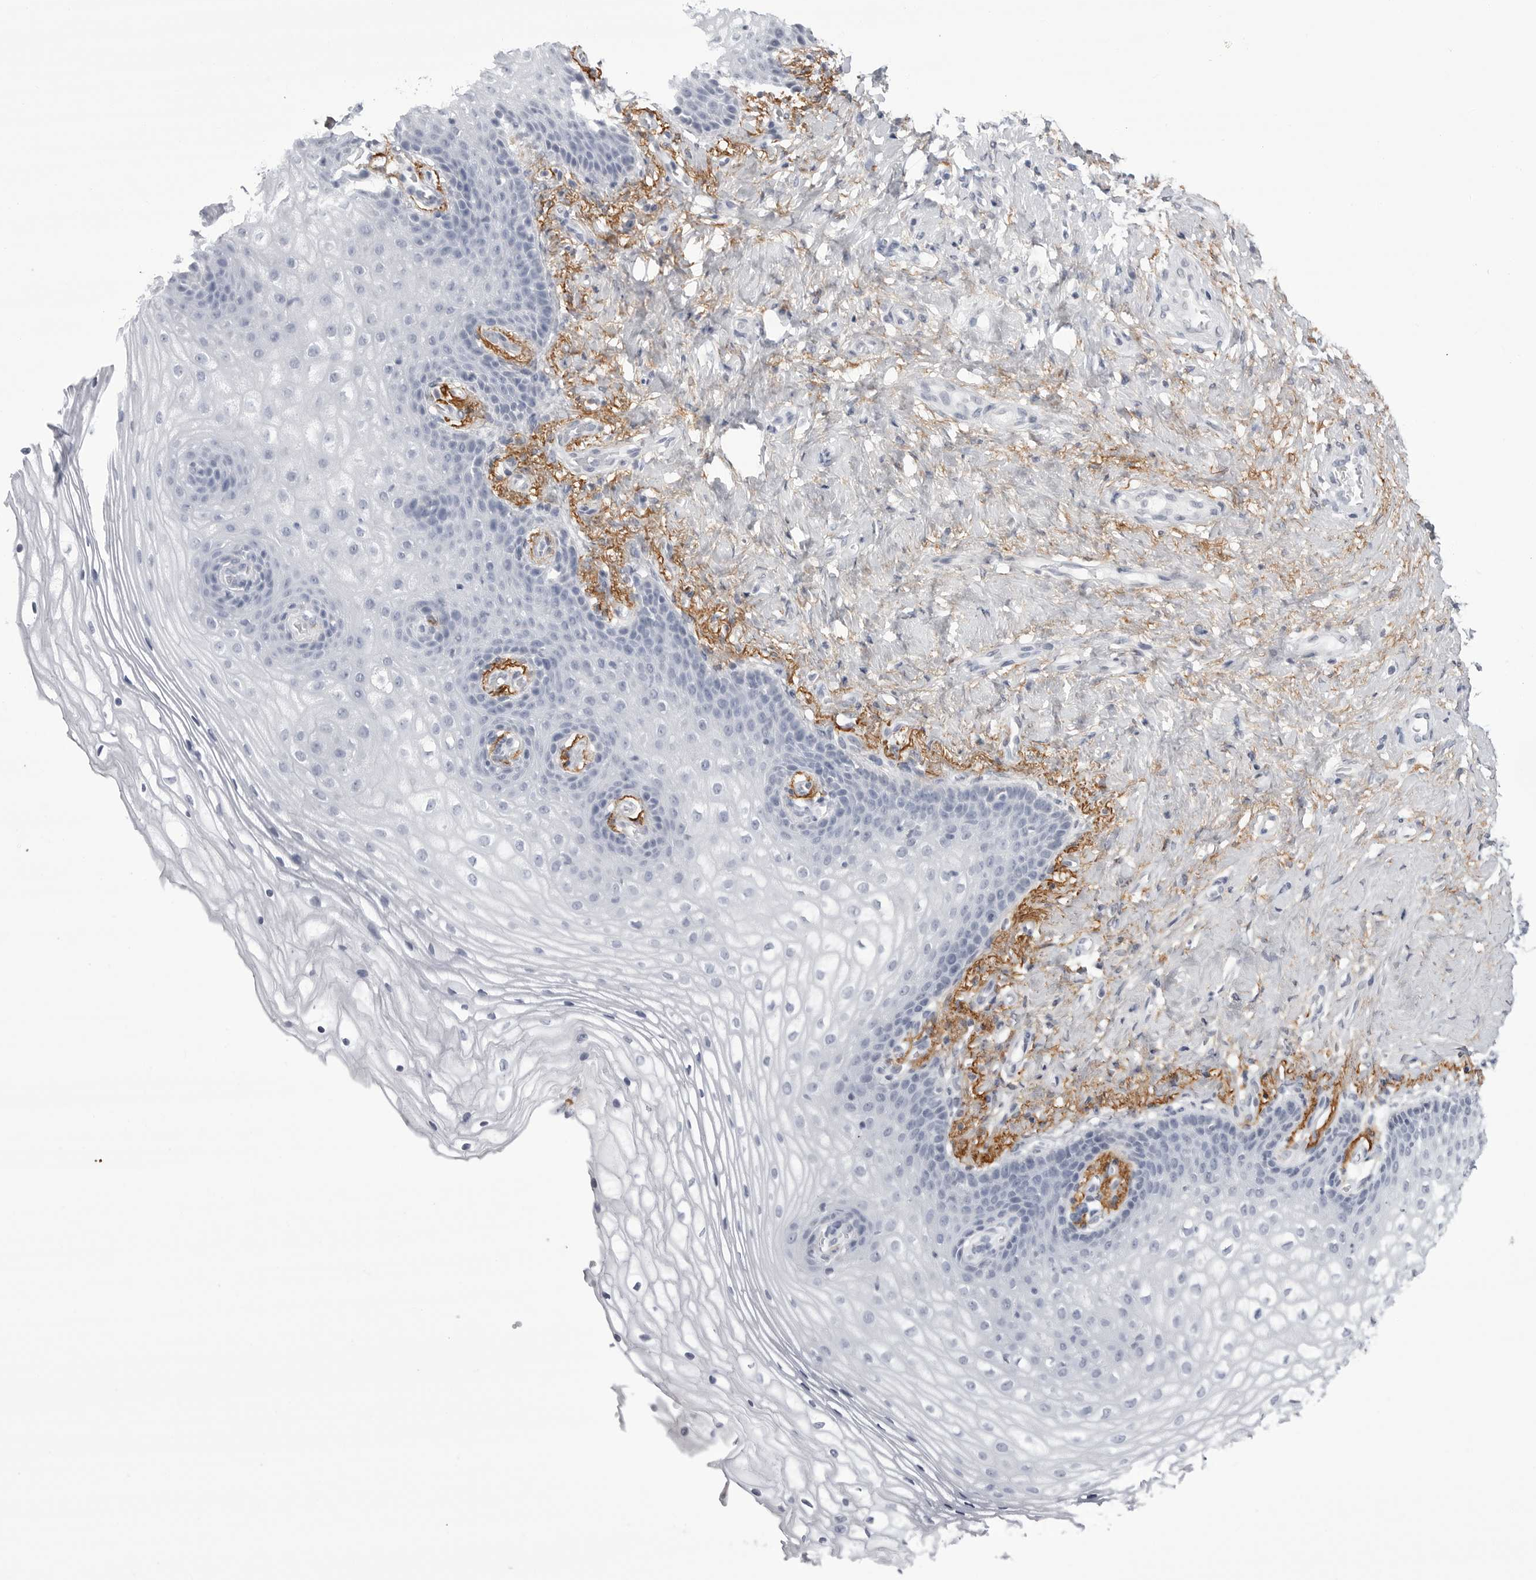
{"staining": {"intensity": "negative", "quantity": "none", "location": "none"}, "tissue": "vagina", "cell_type": "Squamous epithelial cells", "image_type": "normal", "snomed": [{"axis": "morphology", "description": "Normal tissue, NOS"}, {"axis": "topography", "description": "Vagina"}], "caption": "Vagina stained for a protein using immunohistochemistry reveals no staining squamous epithelial cells.", "gene": "COL26A1", "patient": {"sex": "female", "age": 60}}